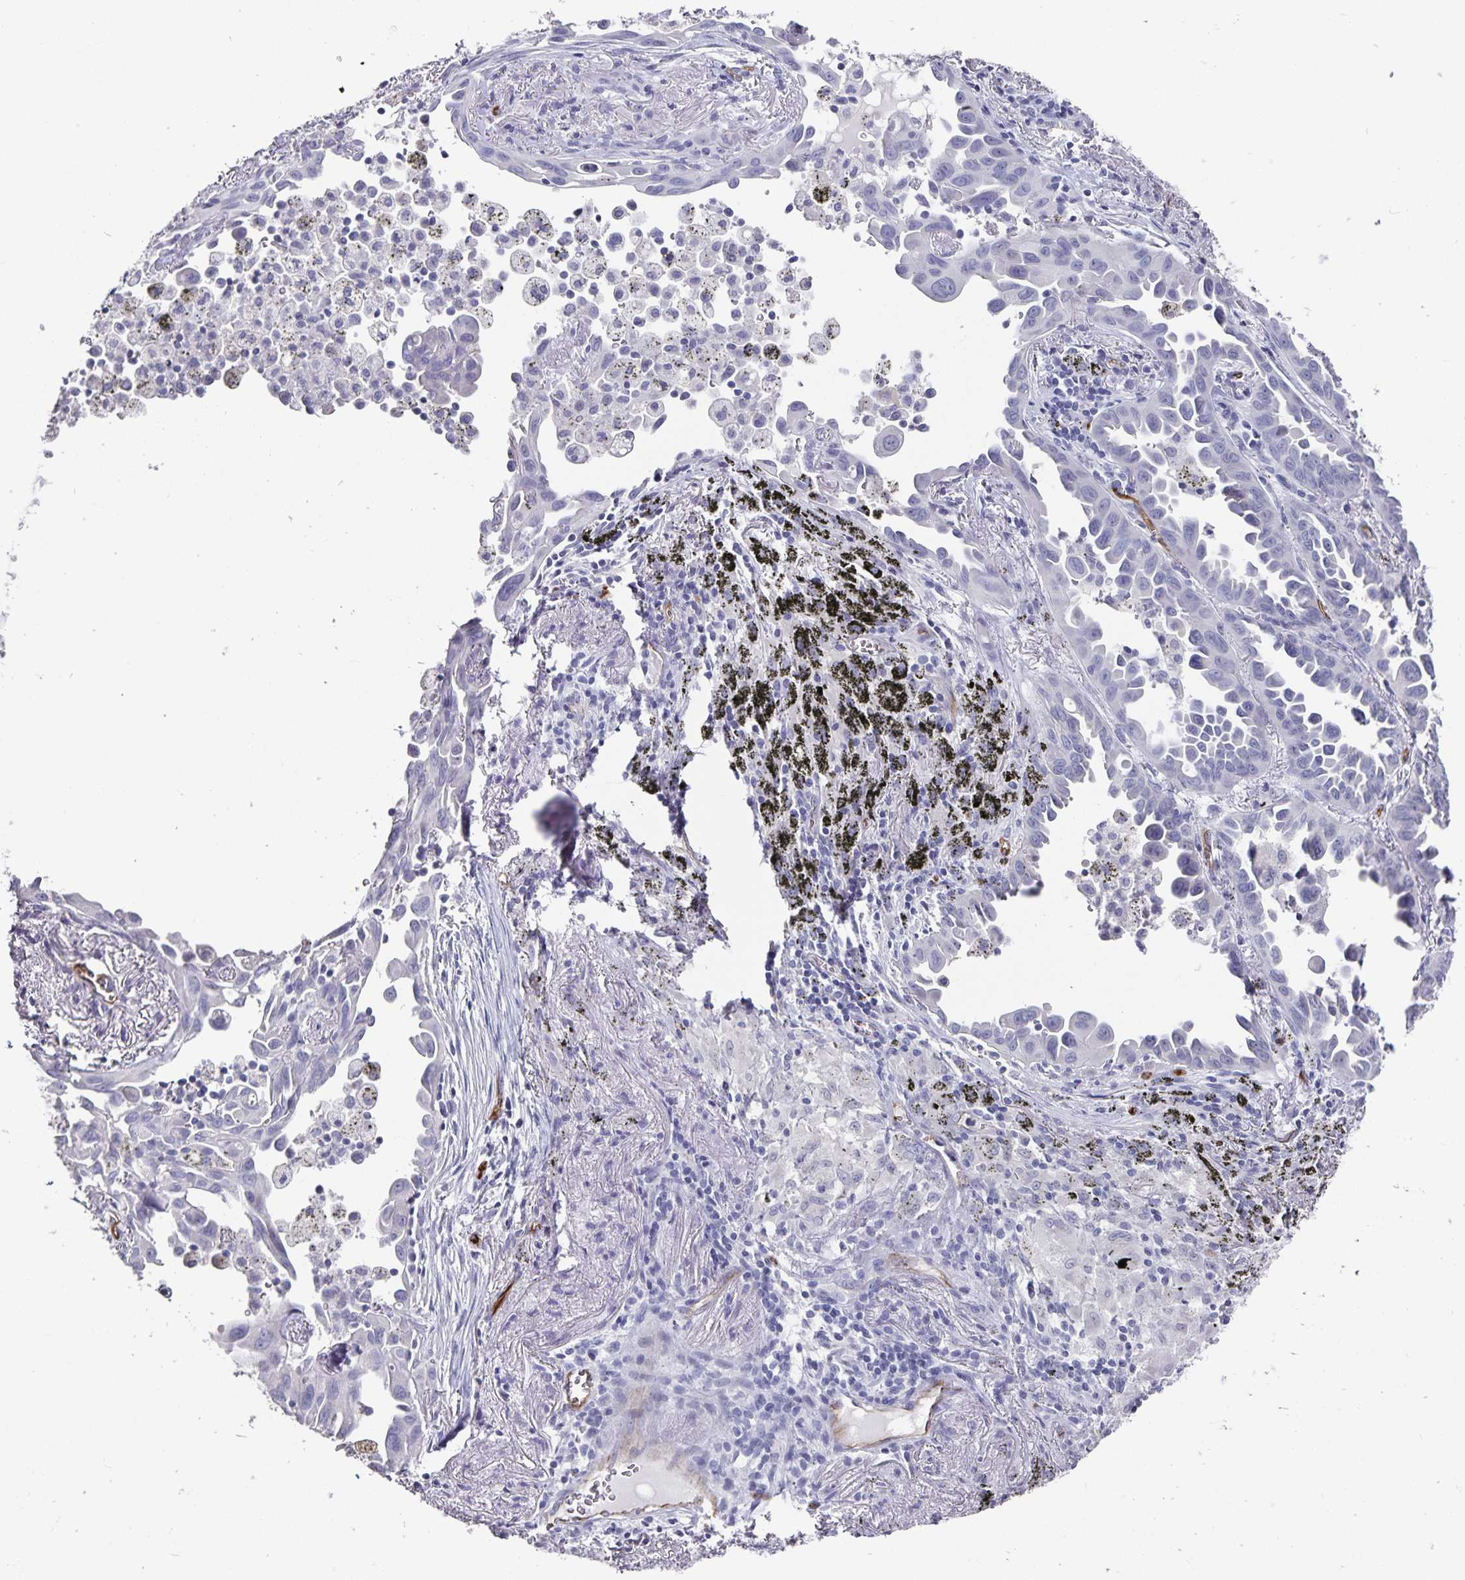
{"staining": {"intensity": "negative", "quantity": "none", "location": "none"}, "tissue": "lung cancer", "cell_type": "Tumor cells", "image_type": "cancer", "snomed": [{"axis": "morphology", "description": "Adenocarcinoma, NOS"}, {"axis": "topography", "description": "Lung"}], "caption": "Lung cancer (adenocarcinoma) was stained to show a protein in brown. There is no significant expression in tumor cells.", "gene": "PODXL", "patient": {"sex": "male", "age": 68}}